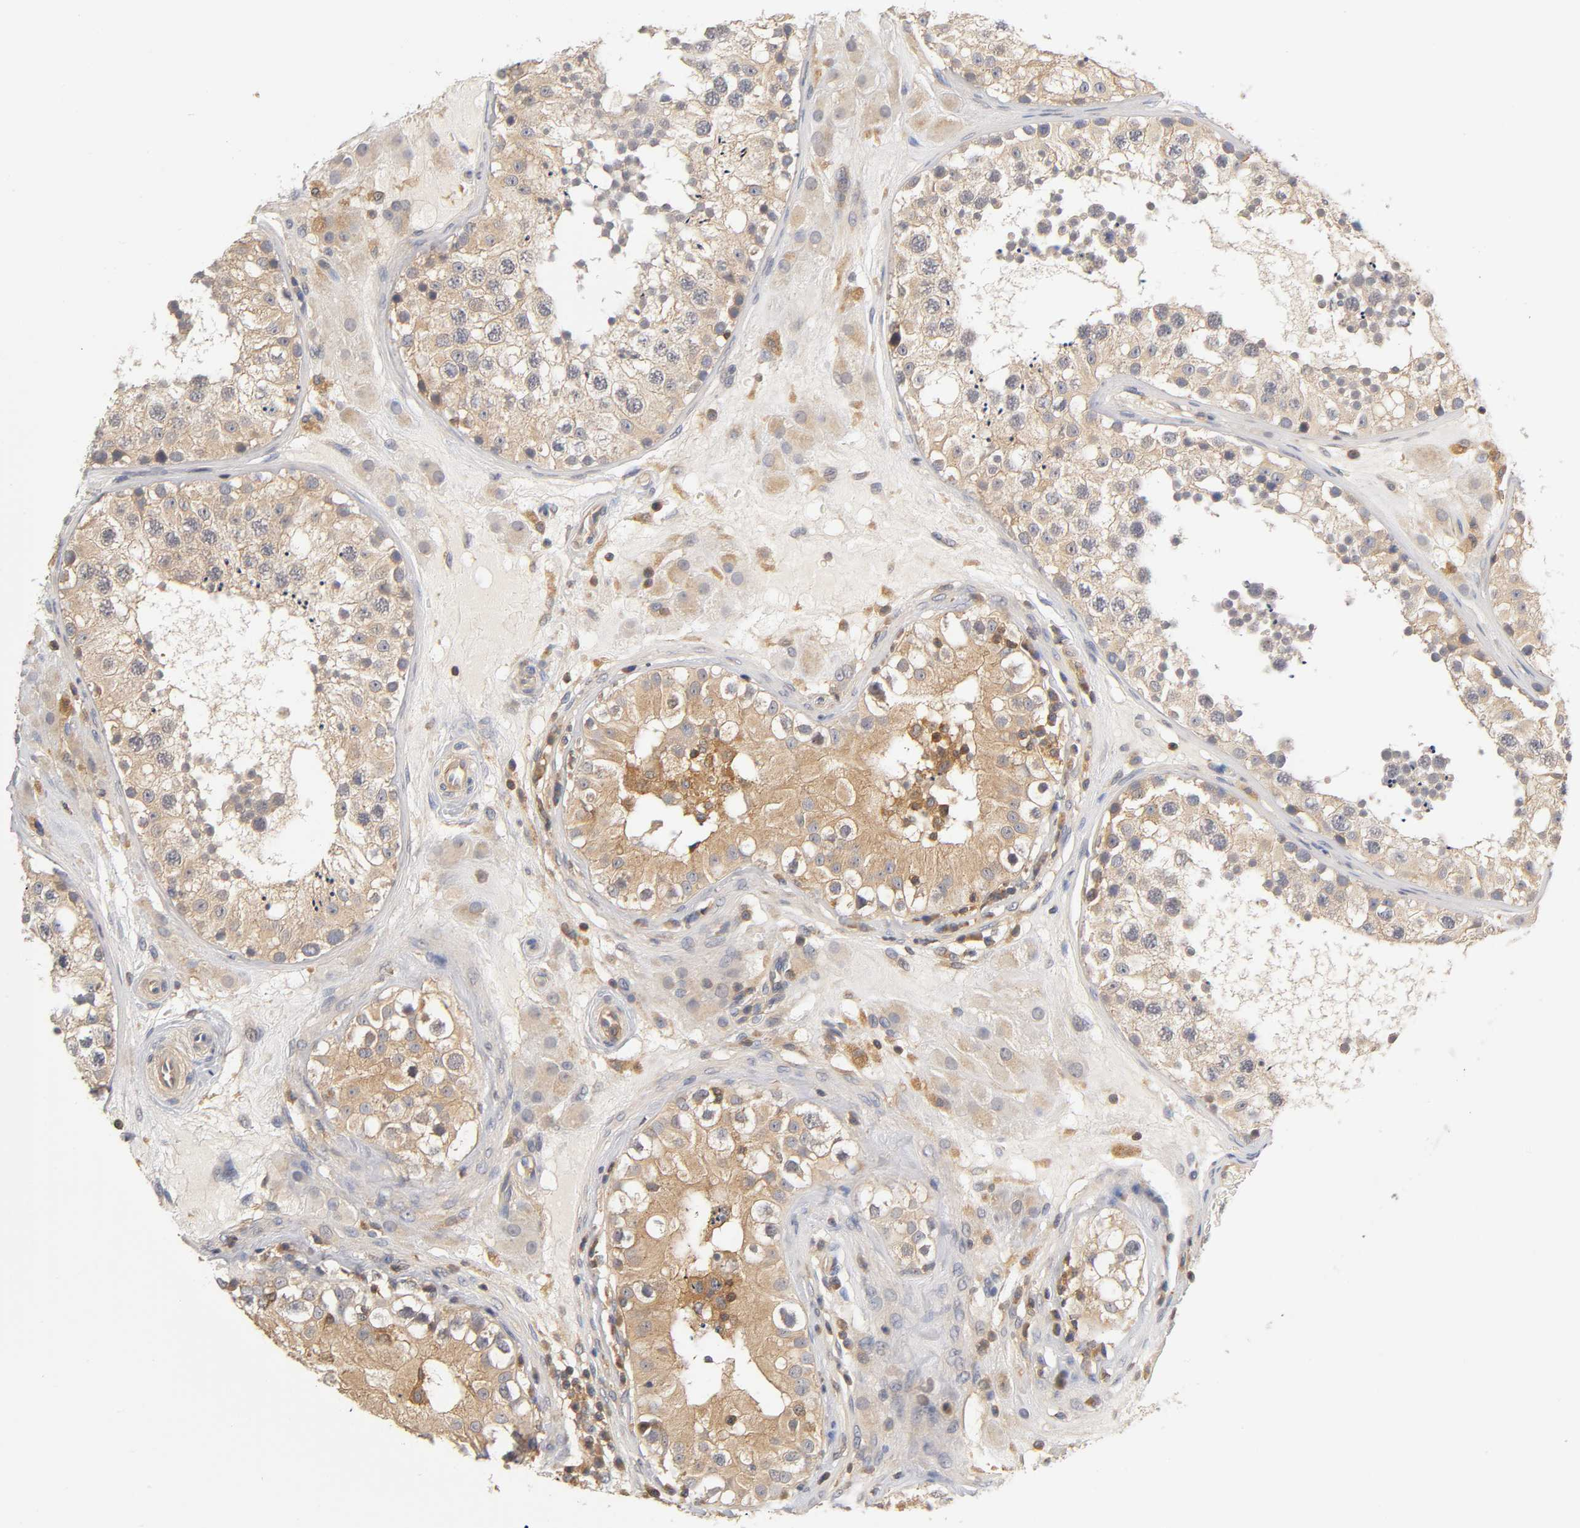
{"staining": {"intensity": "moderate", "quantity": ">75%", "location": "cytoplasmic/membranous"}, "tissue": "testis", "cell_type": "Cells in seminiferous ducts", "image_type": "normal", "snomed": [{"axis": "morphology", "description": "Normal tissue, NOS"}, {"axis": "topography", "description": "Testis"}], "caption": "The immunohistochemical stain highlights moderate cytoplasmic/membranous staining in cells in seminiferous ducts of normal testis. (Stains: DAB (3,3'-diaminobenzidine) in brown, nuclei in blue, Microscopy: brightfield microscopy at high magnification).", "gene": "ACTR2", "patient": {"sex": "male", "age": 26}}